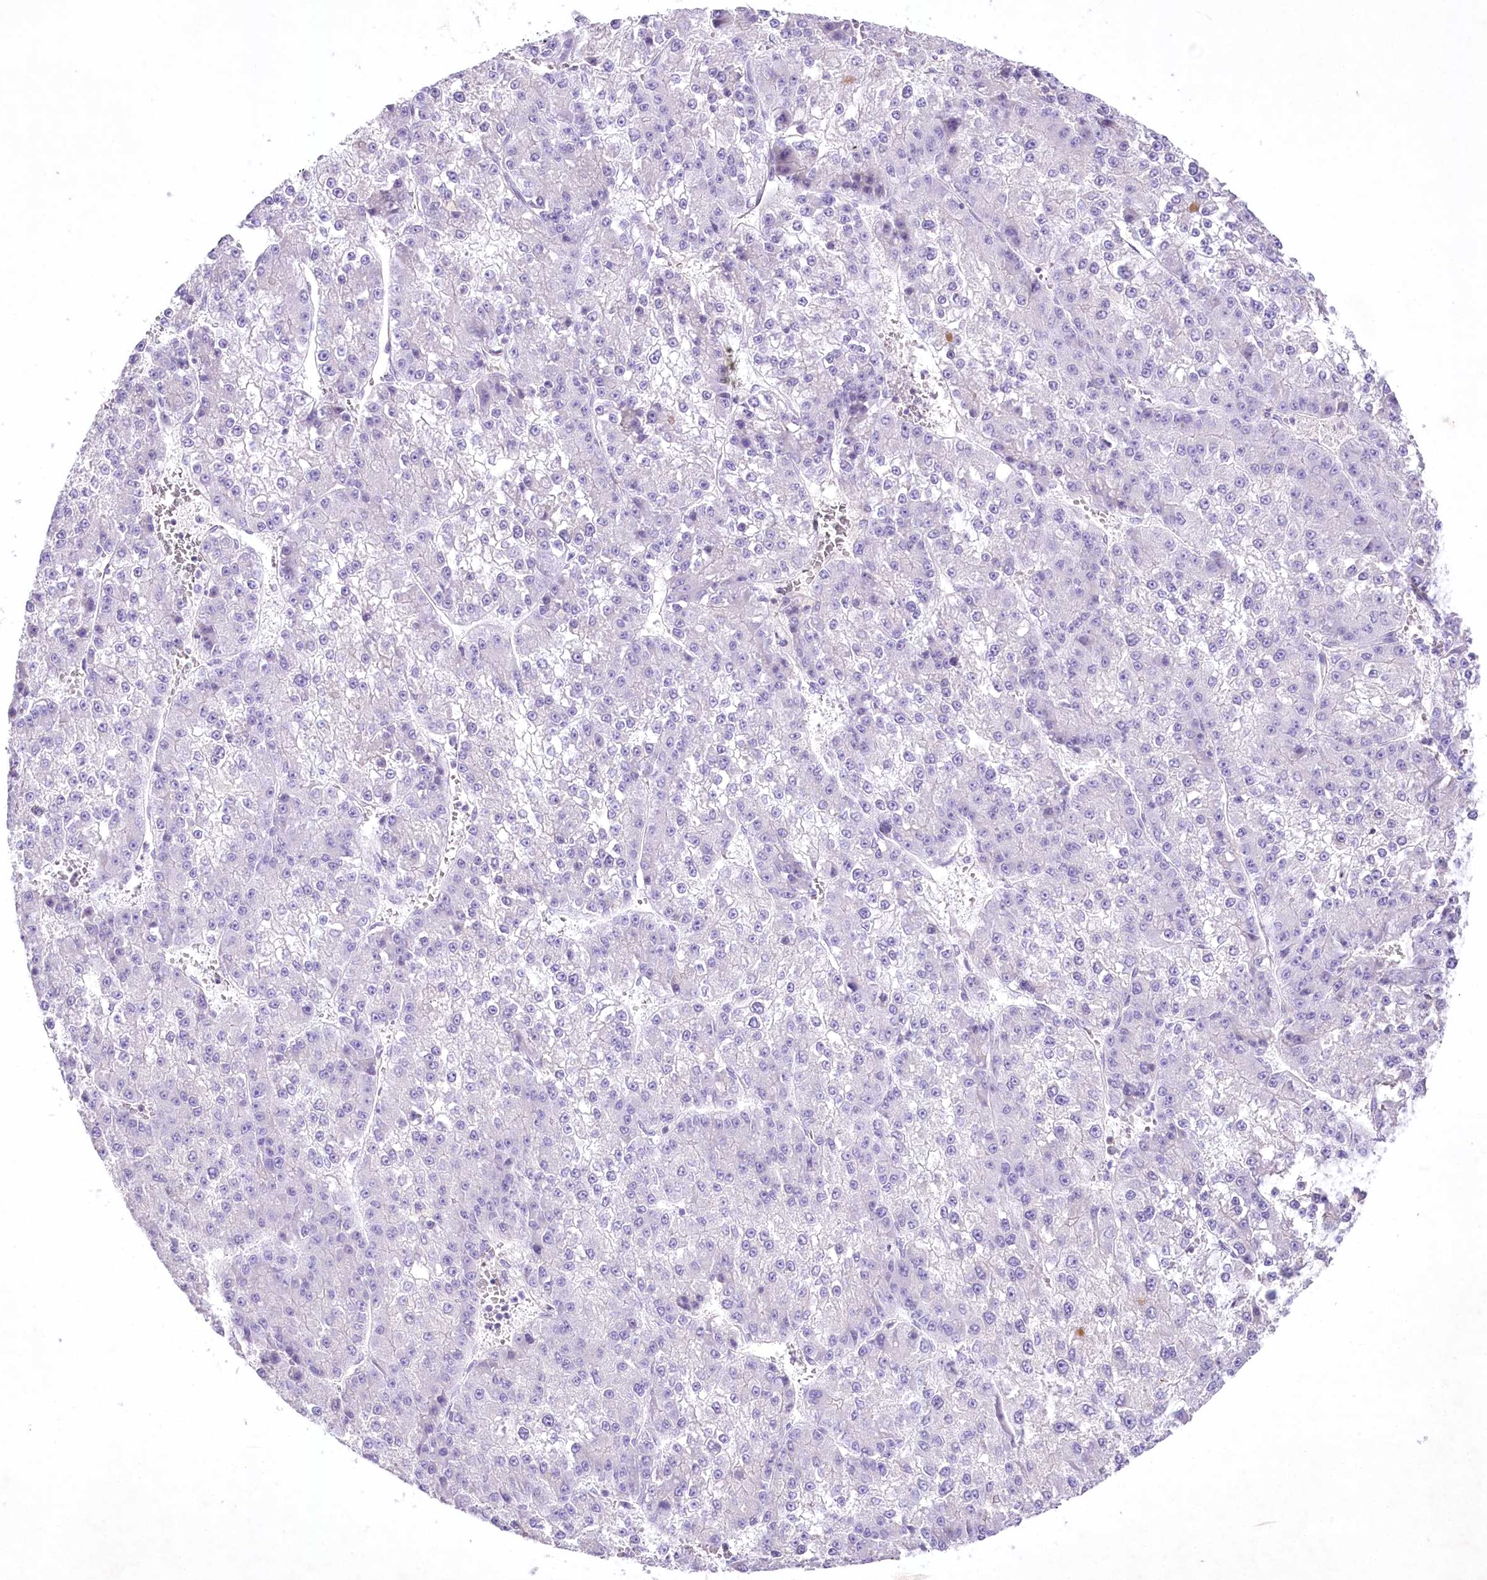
{"staining": {"intensity": "negative", "quantity": "none", "location": "none"}, "tissue": "liver cancer", "cell_type": "Tumor cells", "image_type": "cancer", "snomed": [{"axis": "morphology", "description": "Carcinoma, Hepatocellular, NOS"}, {"axis": "topography", "description": "Liver"}], "caption": "There is no significant positivity in tumor cells of hepatocellular carcinoma (liver).", "gene": "MYOZ1", "patient": {"sex": "female", "age": 73}}